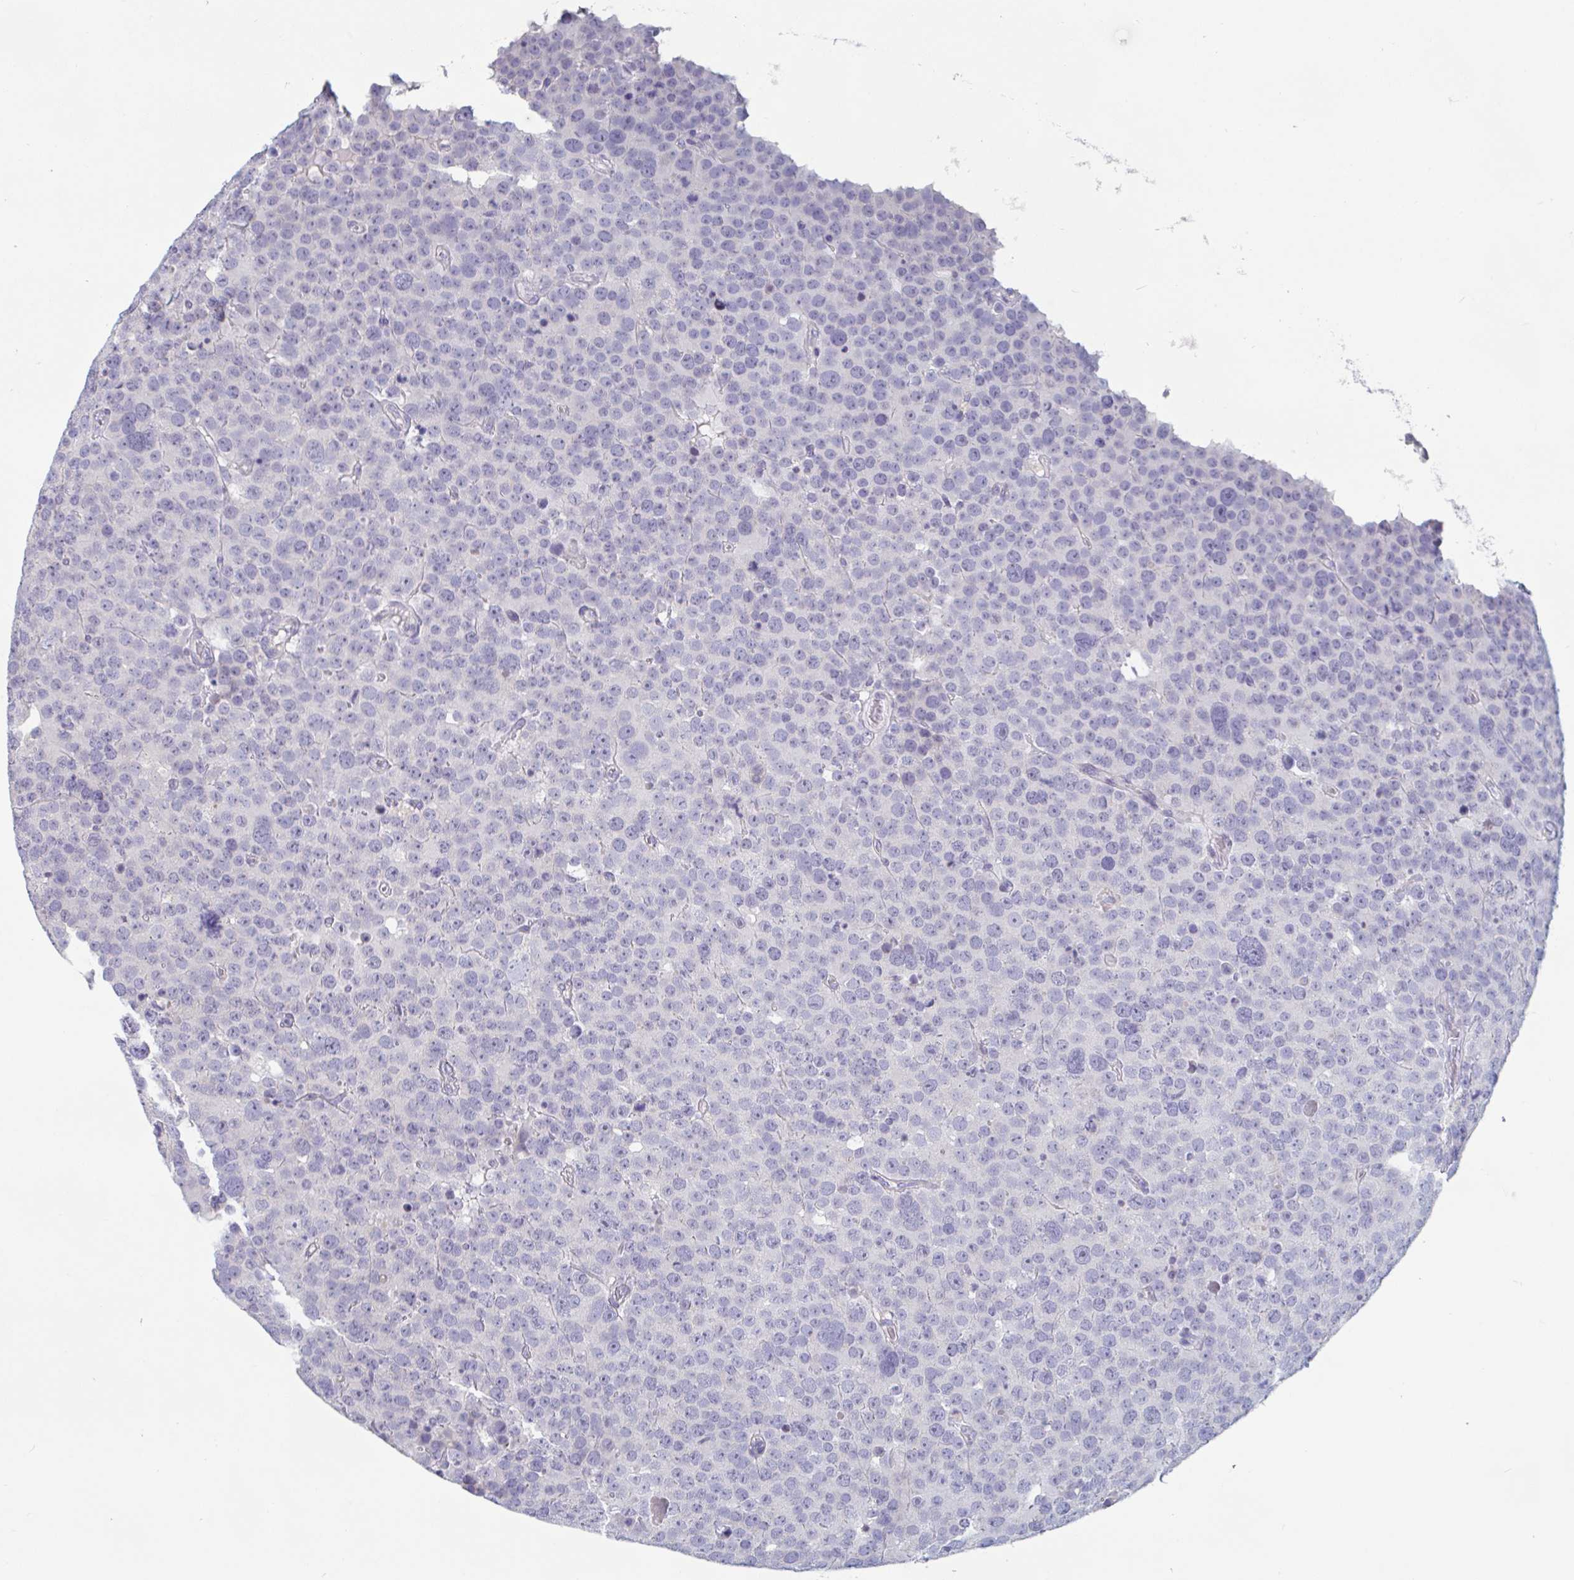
{"staining": {"intensity": "negative", "quantity": "none", "location": "none"}, "tissue": "testis cancer", "cell_type": "Tumor cells", "image_type": "cancer", "snomed": [{"axis": "morphology", "description": "Seminoma, NOS"}, {"axis": "topography", "description": "Testis"}], "caption": "Protein analysis of testis cancer exhibits no significant positivity in tumor cells.", "gene": "UNKL", "patient": {"sex": "male", "age": 71}}